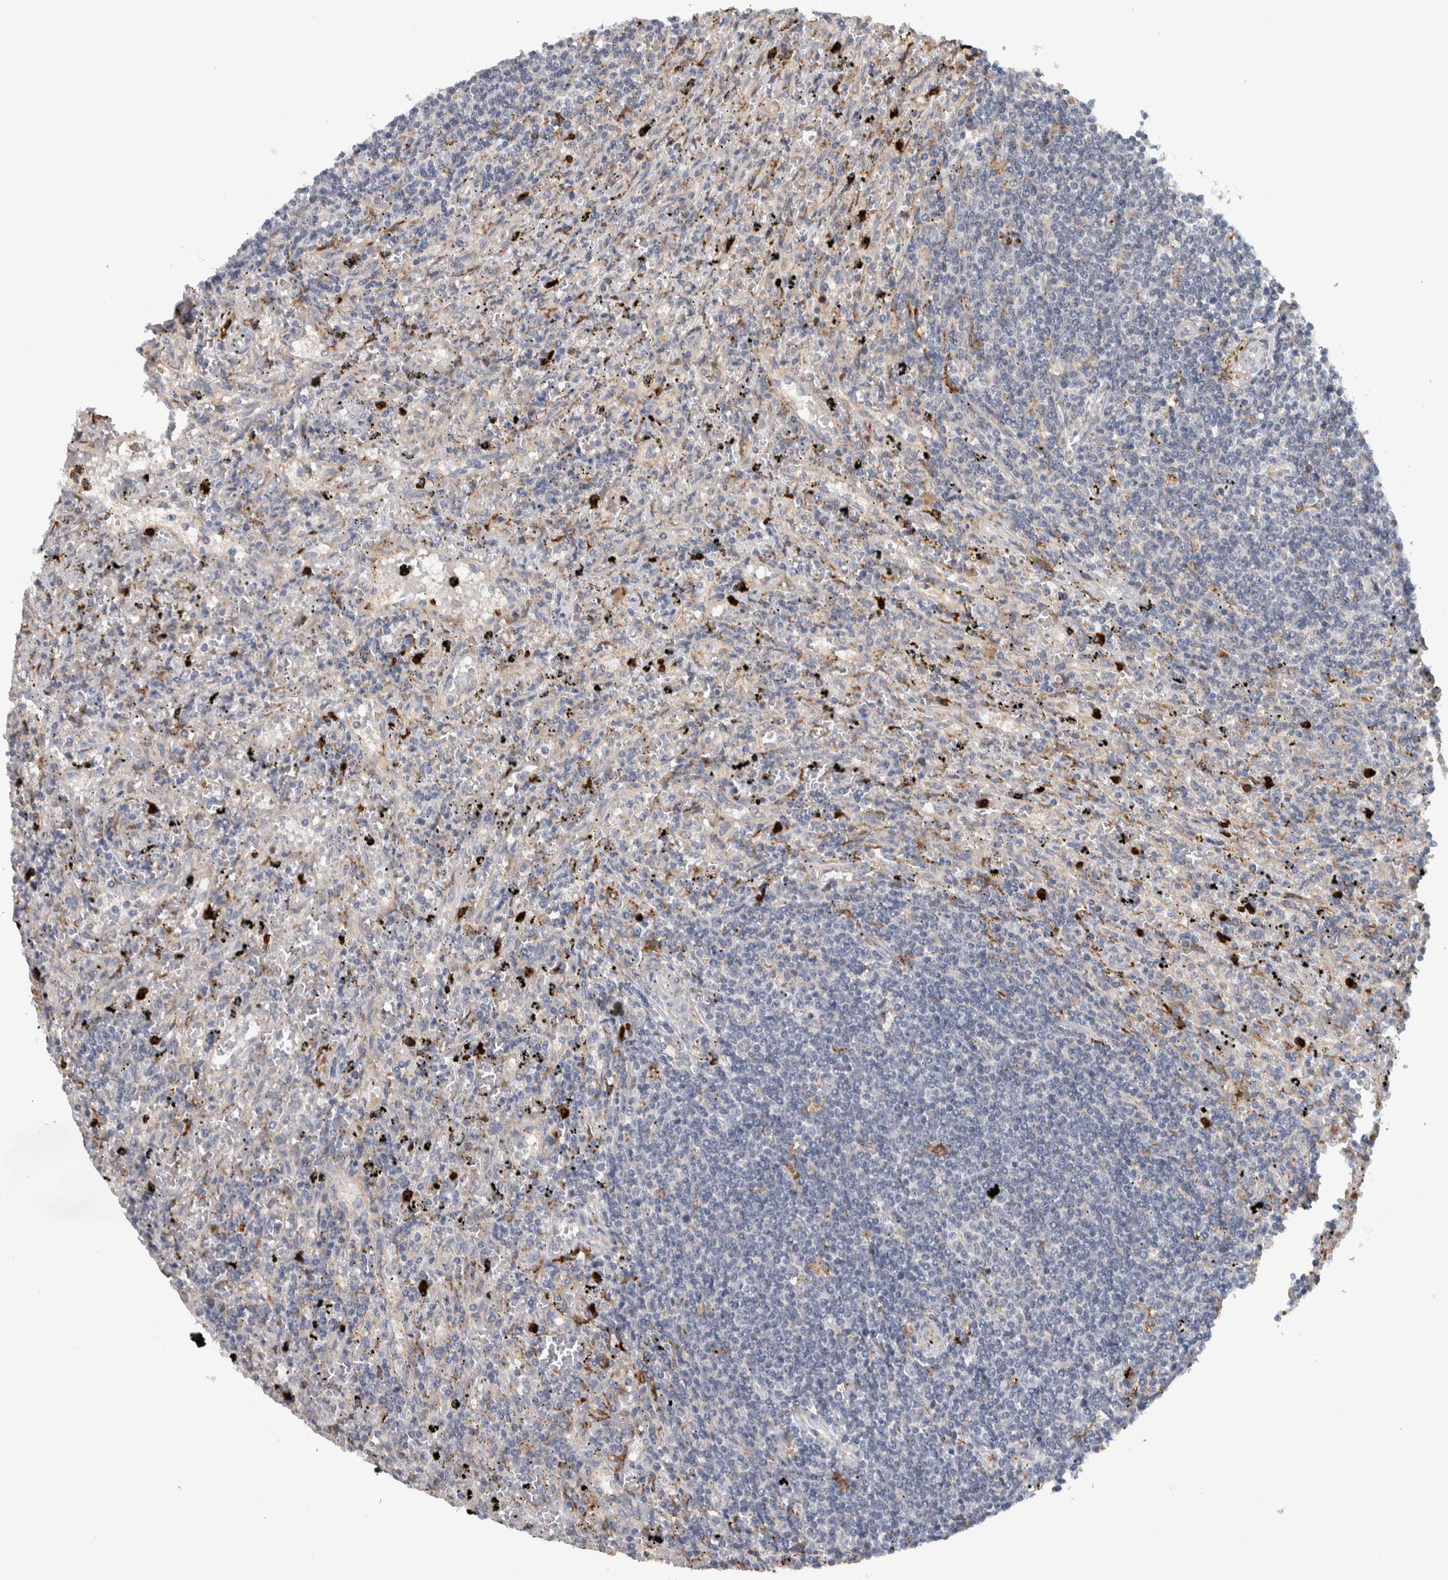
{"staining": {"intensity": "negative", "quantity": "none", "location": "none"}, "tissue": "lymphoma", "cell_type": "Tumor cells", "image_type": "cancer", "snomed": [{"axis": "morphology", "description": "Malignant lymphoma, non-Hodgkin's type, Low grade"}, {"axis": "topography", "description": "Spleen"}], "caption": "Human low-grade malignant lymphoma, non-Hodgkin's type stained for a protein using immunohistochemistry demonstrates no positivity in tumor cells.", "gene": "ADPRM", "patient": {"sex": "male", "age": 76}}